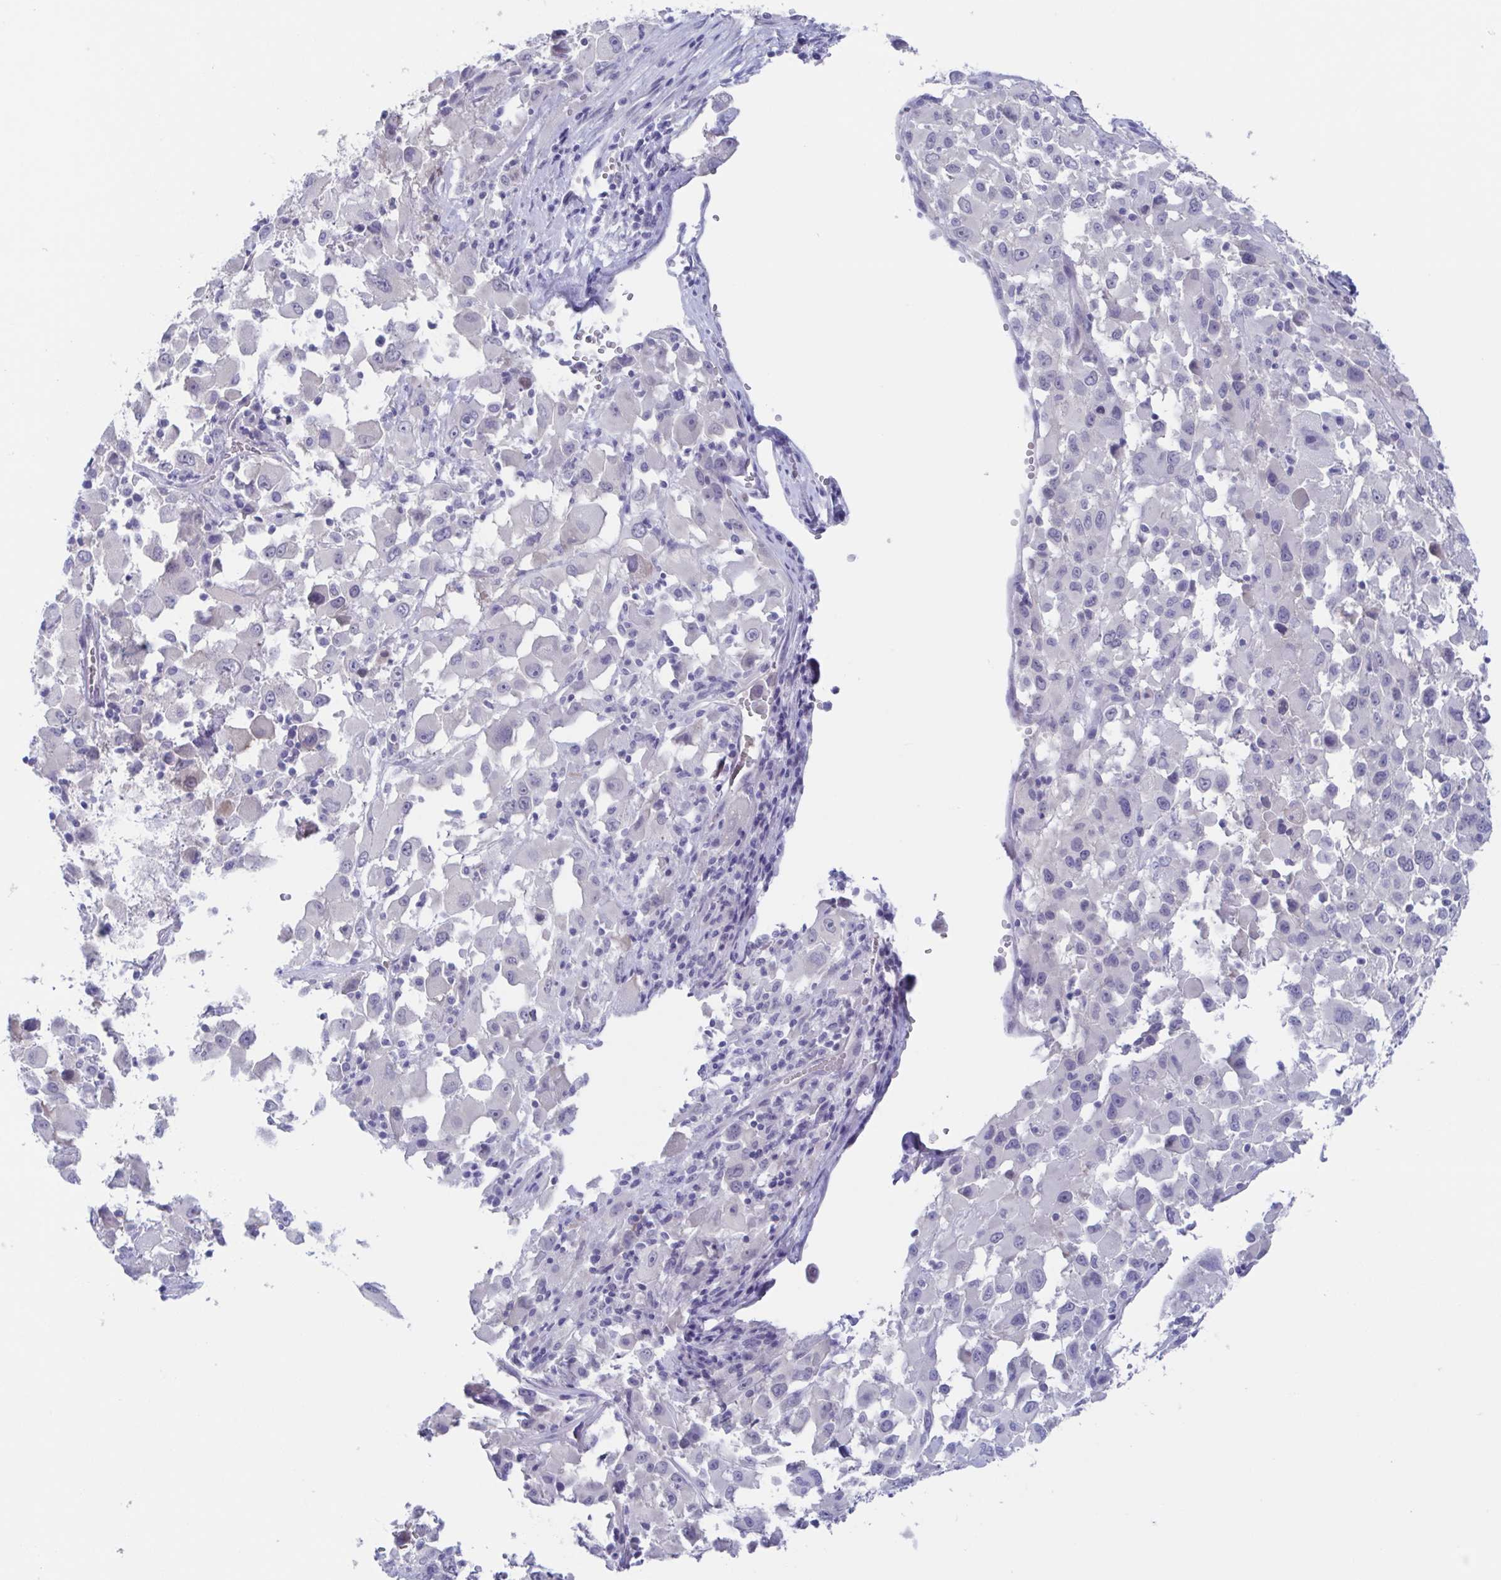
{"staining": {"intensity": "negative", "quantity": "none", "location": "none"}, "tissue": "melanoma", "cell_type": "Tumor cells", "image_type": "cancer", "snomed": [{"axis": "morphology", "description": "Malignant melanoma, Metastatic site"}, {"axis": "topography", "description": "Soft tissue"}], "caption": "Immunohistochemical staining of malignant melanoma (metastatic site) displays no significant expression in tumor cells.", "gene": "TEX12", "patient": {"sex": "male", "age": 50}}